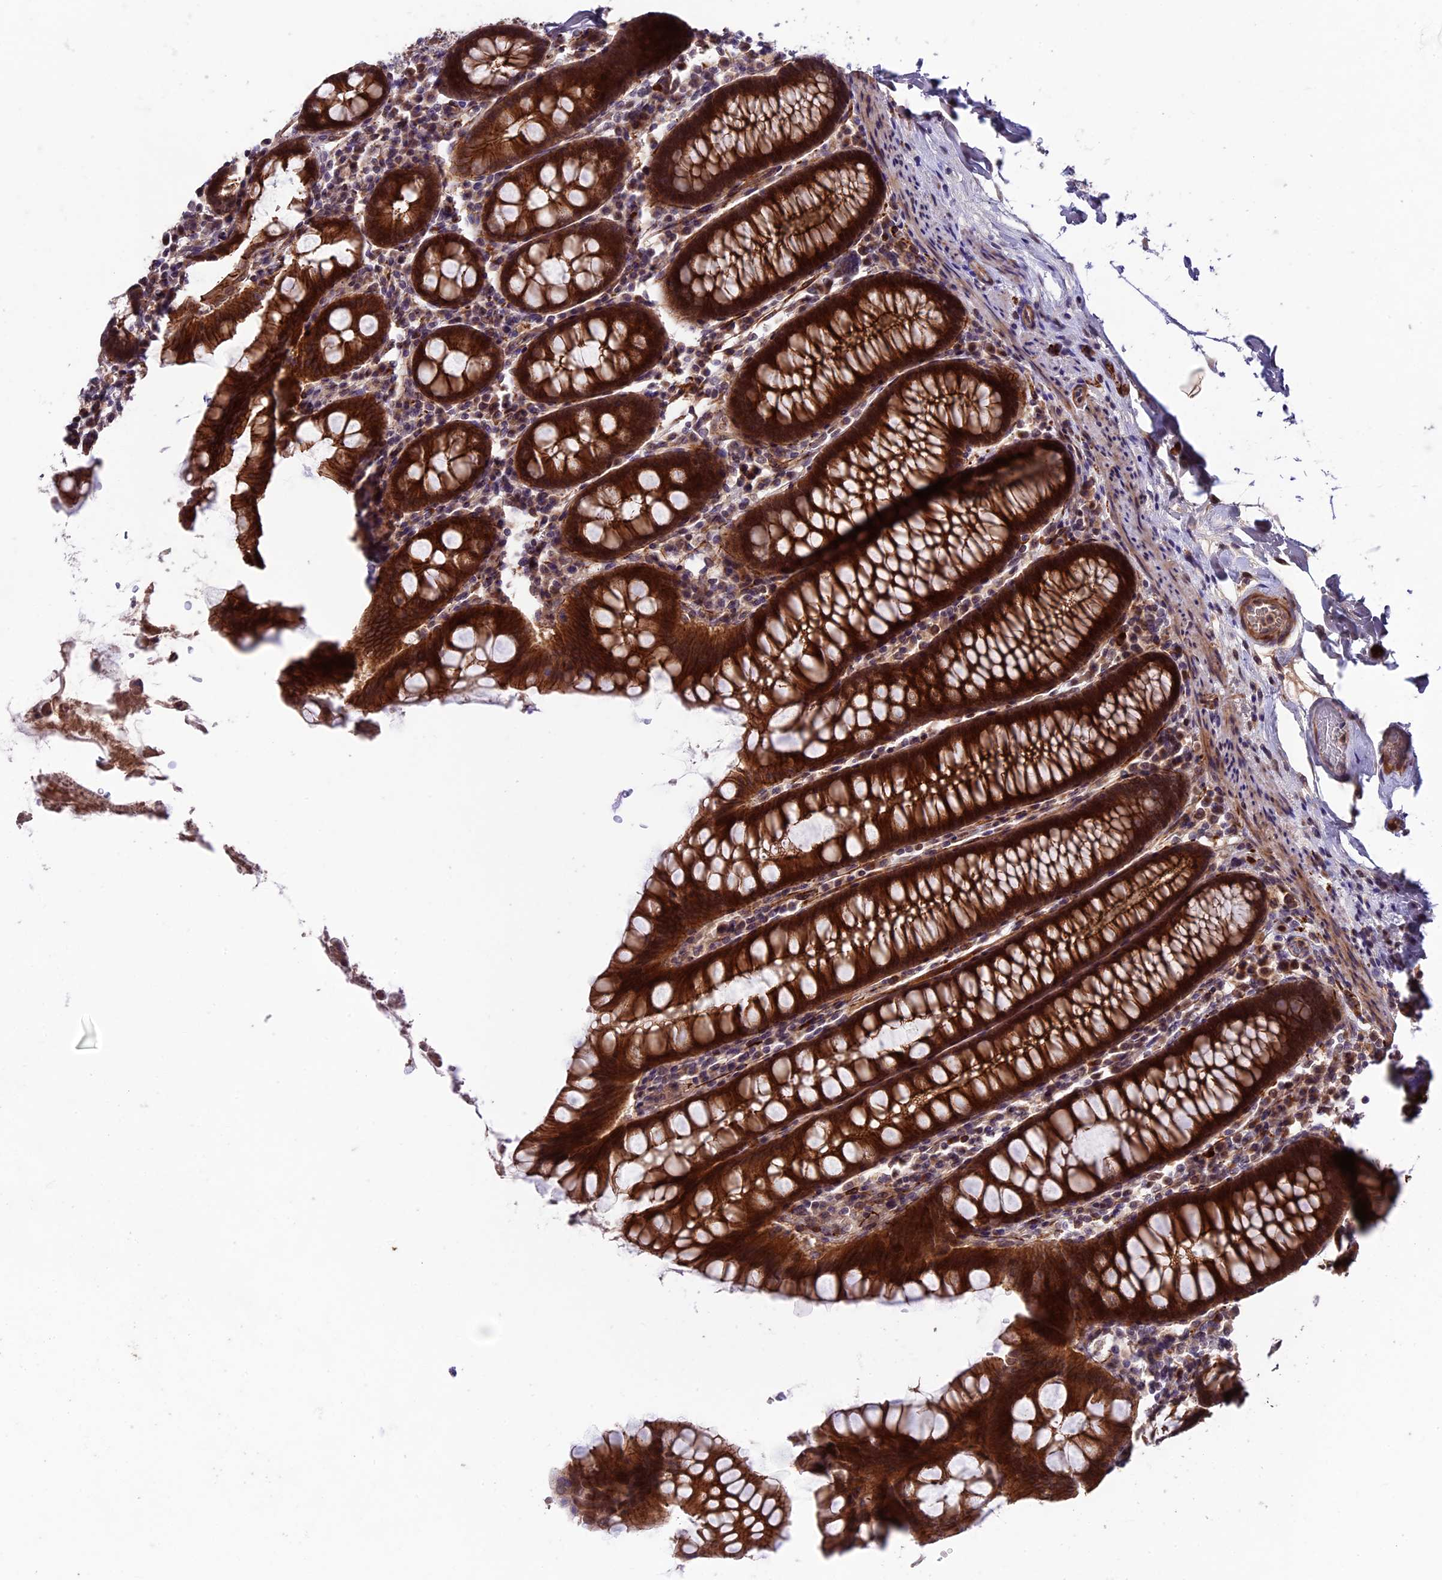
{"staining": {"intensity": "moderate", "quantity": ">75%", "location": "cytoplasmic/membranous,nuclear"}, "tissue": "colon", "cell_type": "Endothelial cells", "image_type": "normal", "snomed": [{"axis": "morphology", "description": "Normal tissue, NOS"}, {"axis": "topography", "description": "Colon"}], "caption": "Immunohistochemical staining of unremarkable colon shows >75% levels of moderate cytoplasmic/membranous,nuclear protein positivity in about >75% of endothelial cells. Nuclei are stained in blue.", "gene": "SIPA1L3", "patient": {"sex": "female", "age": 79}}